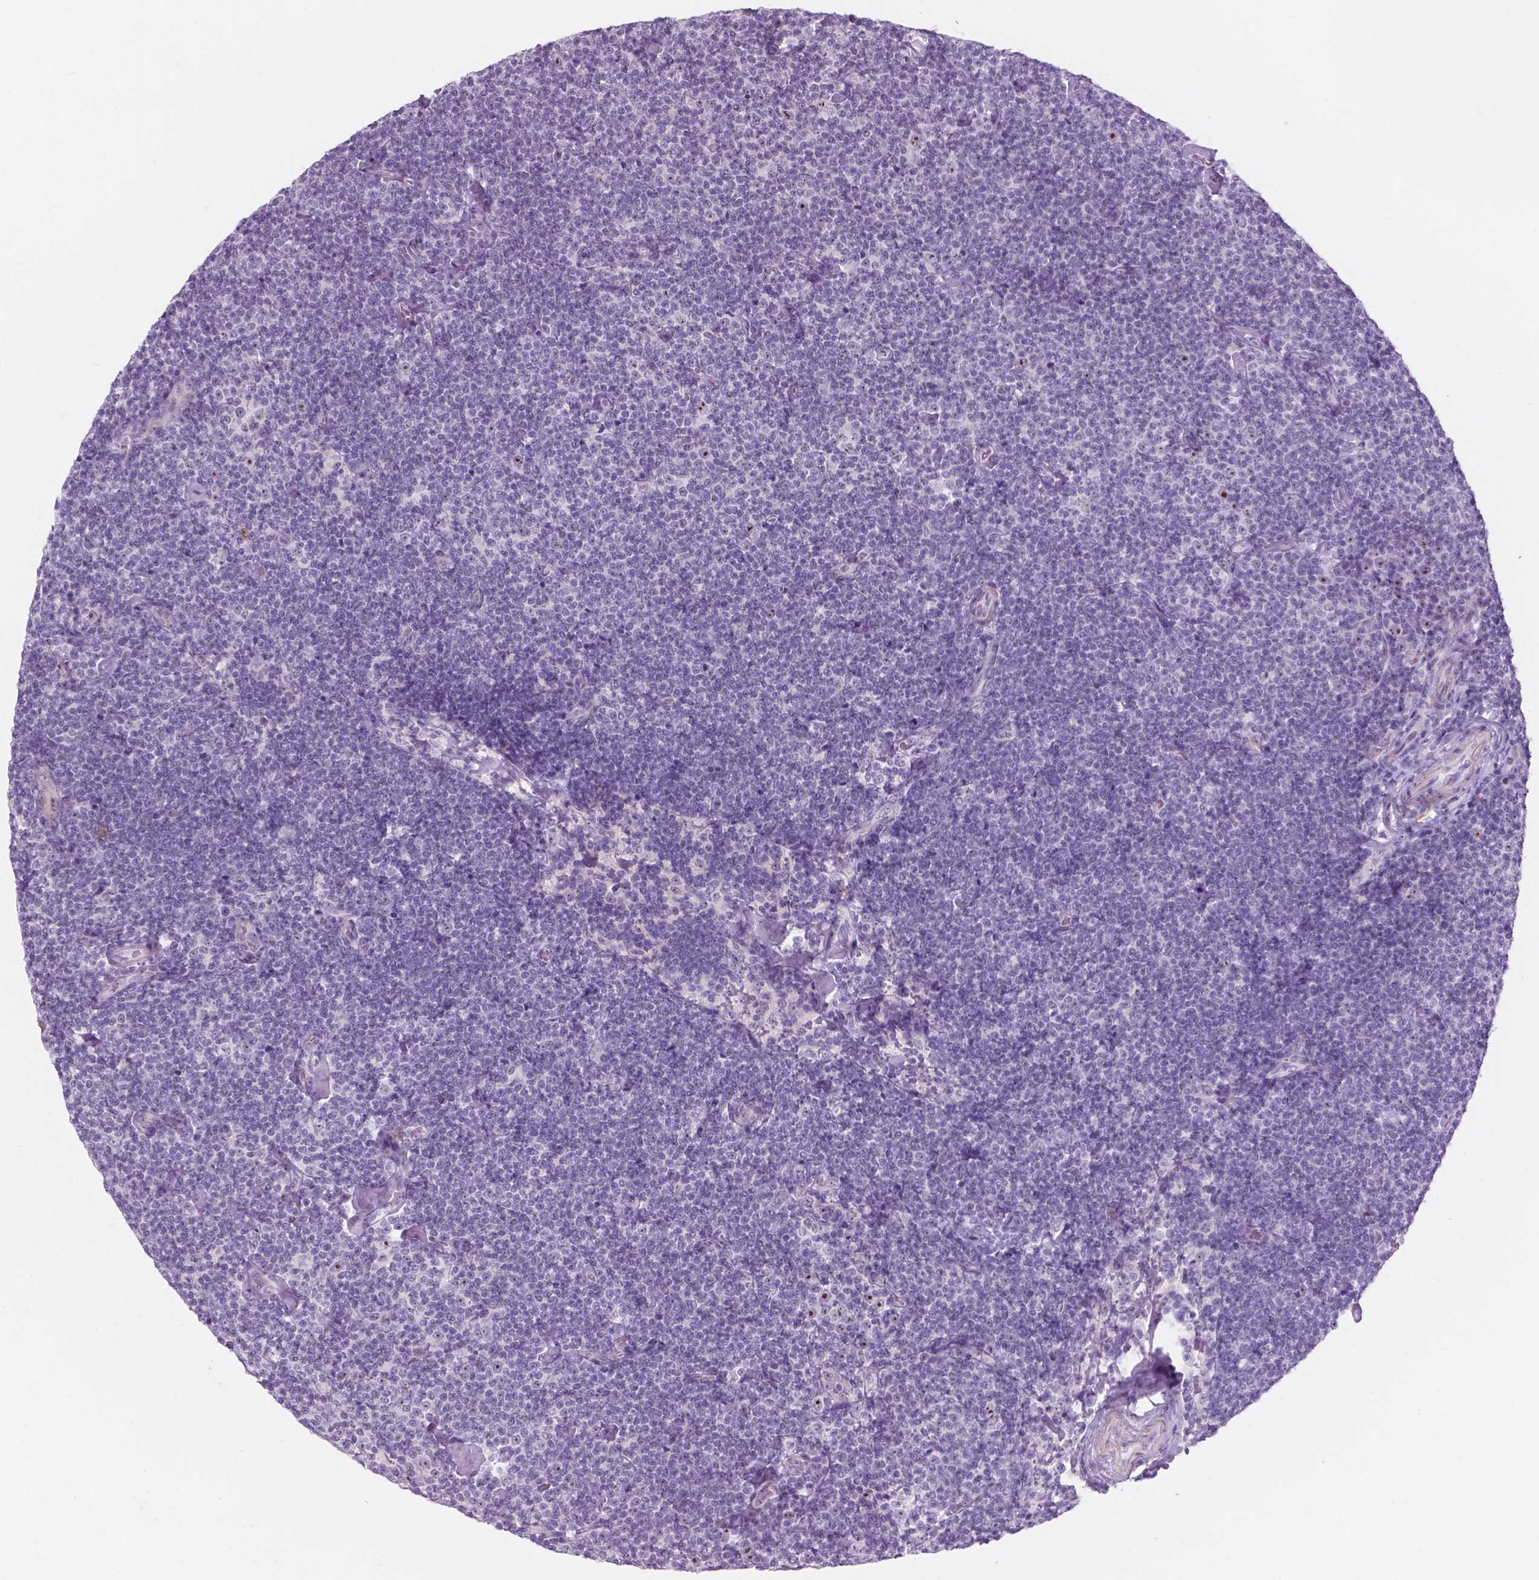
{"staining": {"intensity": "negative", "quantity": "none", "location": "none"}, "tissue": "lymphoma", "cell_type": "Tumor cells", "image_type": "cancer", "snomed": [{"axis": "morphology", "description": "Malignant lymphoma, non-Hodgkin's type, Low grade"}, {"axis": "topography", "description": "Lymph node"}], "caption": "High magnification brightfield microscopy of malignant lymphoma, non-Hodgkin's type (low-grade) stained with DAB (brown) and counterstained with hematoxylin (blue): tumor cells show no significant expression.", "gene": "ZNF853", "patient": {"sex": "male", "age": 81}}